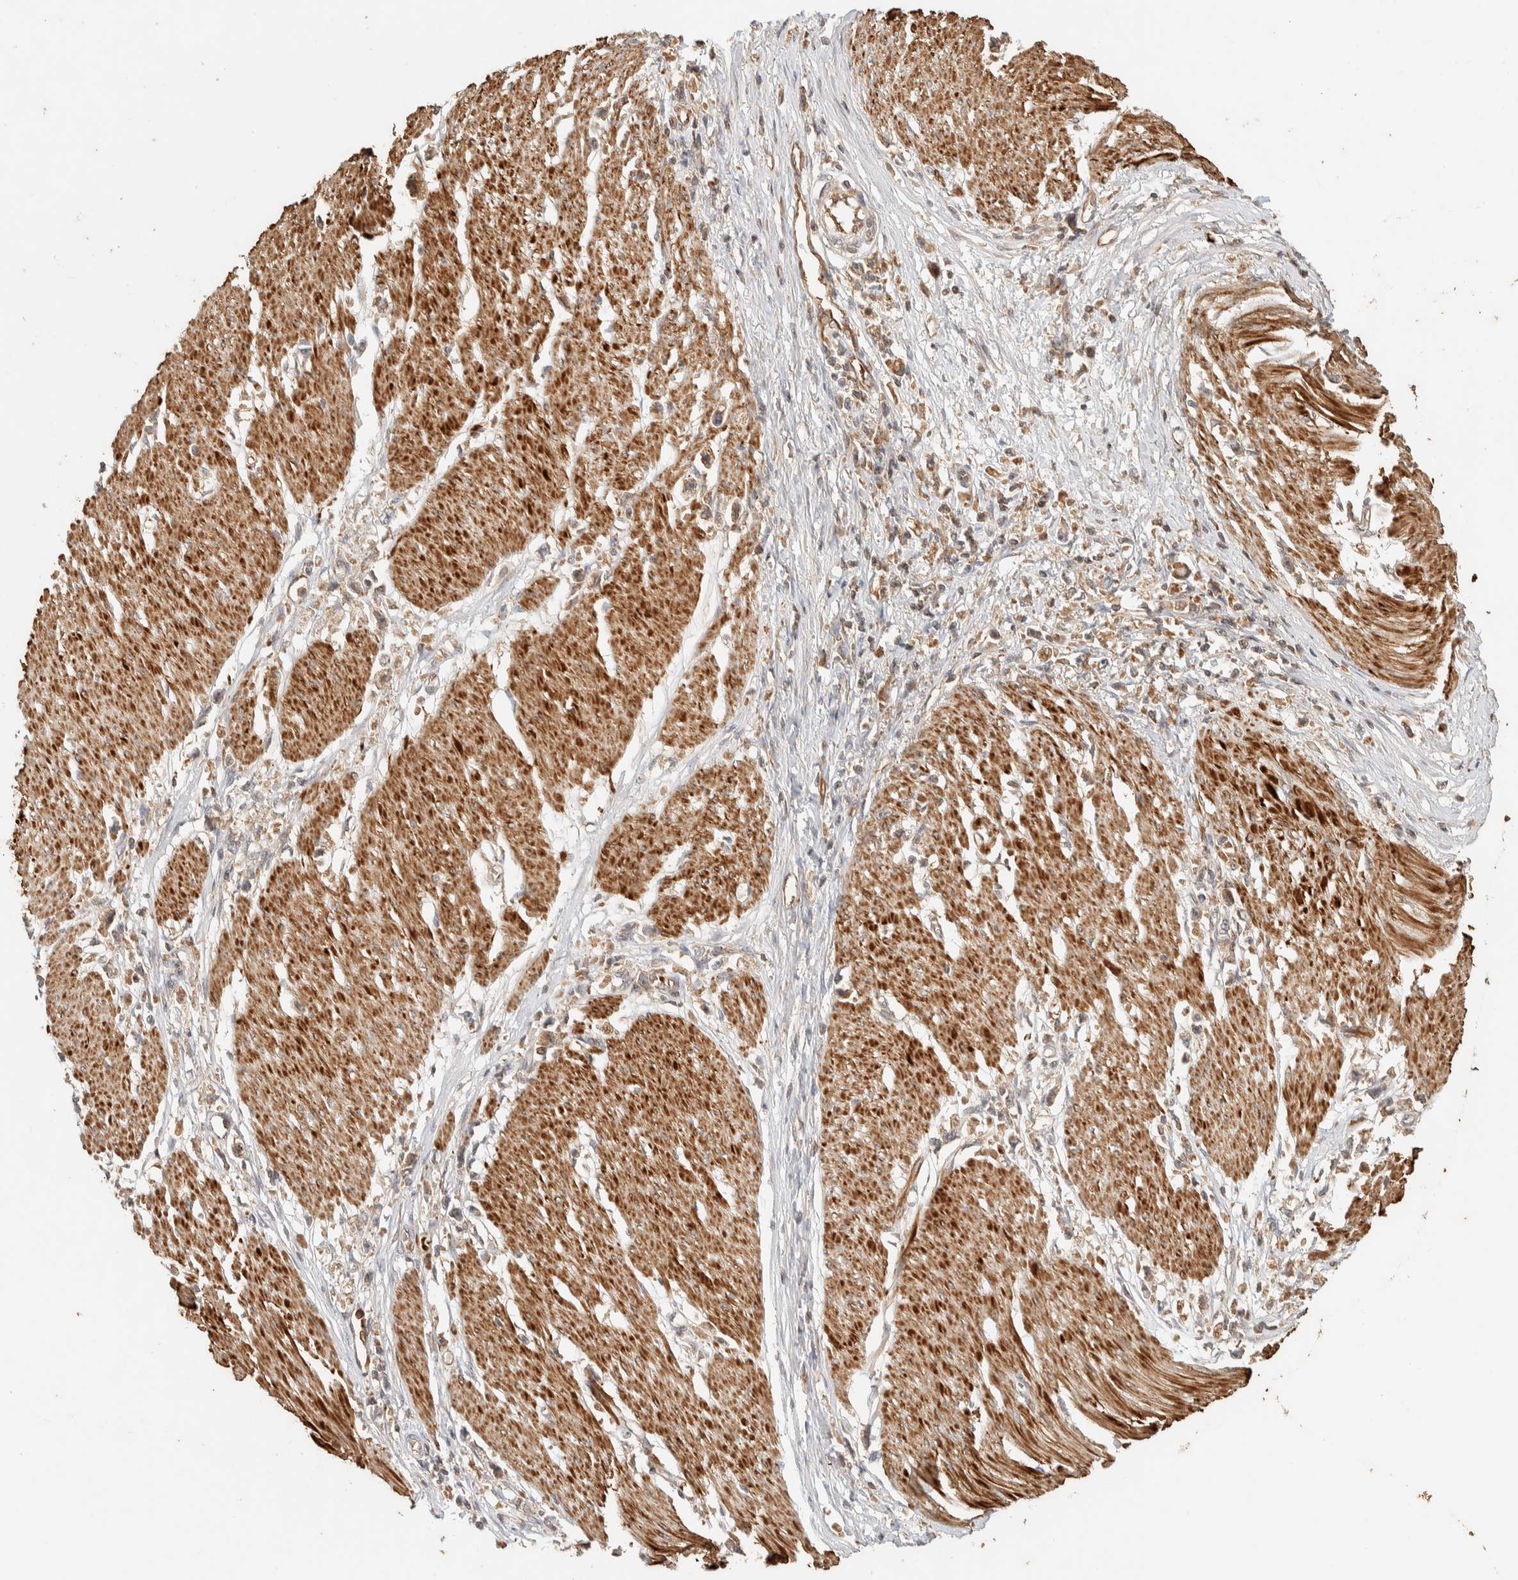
{"staining": {"intensity": "moderate", "quantity": ">75%", "location": "cytoplasmic/membranous"}, "tissue": "stomach cancer", "cell_type": "Tumor cells", "image_type": "cancer", "snomed": [{"axis": "morphology", "description": "Adenocarcinoma, NOS"}, {"axis": "topography", "description": "Stomach"}], "caption": "The histopathology image displays a brown stain indicating the presence of a protein in the cytoplasmic/membranous of tumor cells in adenocarcinoma (stomach).", "gene": "TTI2", "patient": {"sex": "female", "age": 59}}